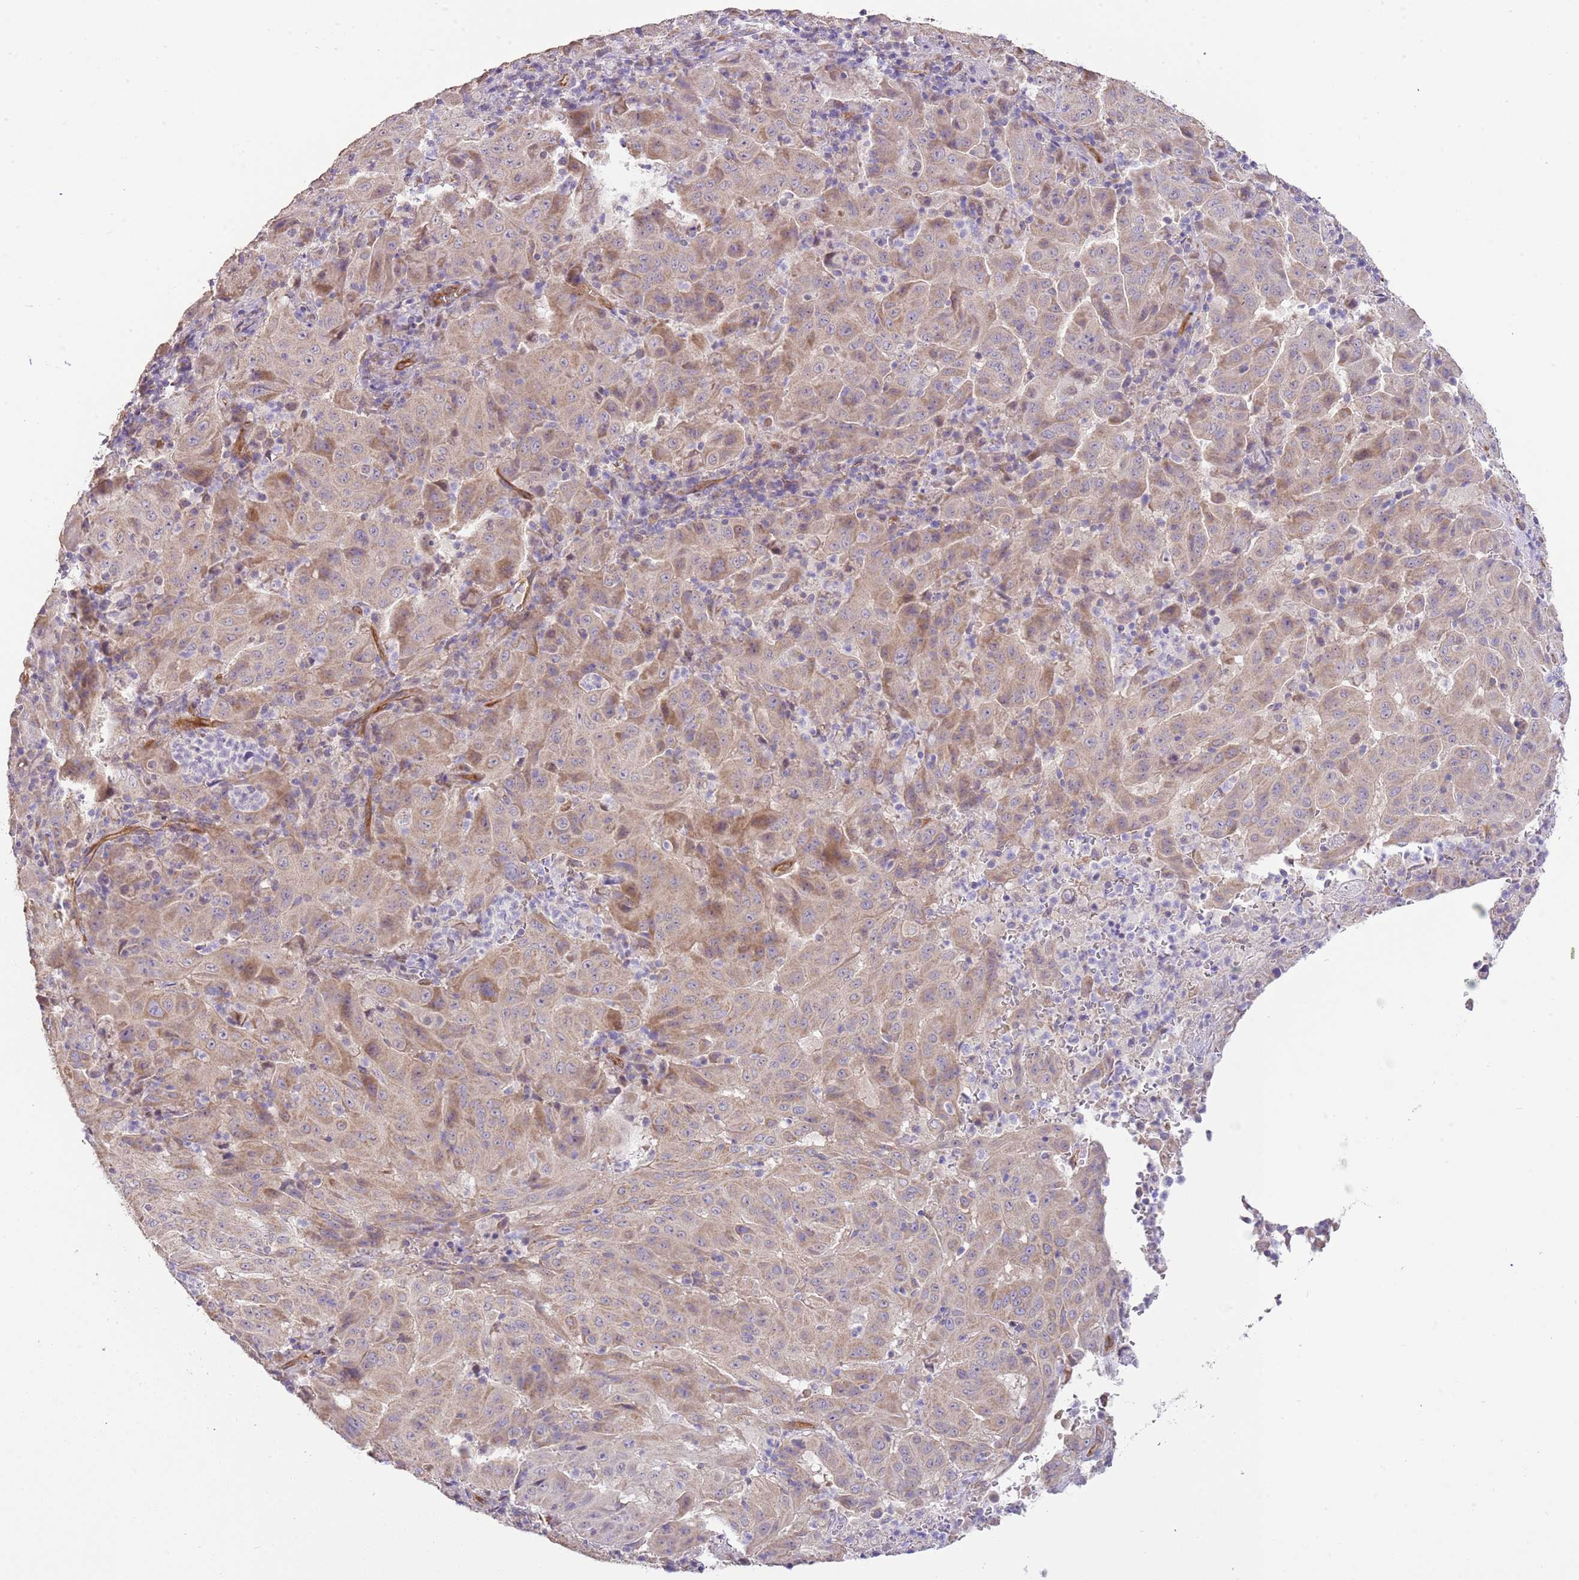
{"staining": {"intensity": "moderate", "quantity": "25%-75%", "location": "cytoplasmic/membranous"}, "tissue": "pancreatic cancer", "cell_type": "Tumor cells", "image_type": "cancer", "snomed": [{"axis": "morphology", "description": "Adenocarcinoma, NOS"}, {"axis": "topography", "description": "Pancreas"}], "caption": "About 25%-75% of tumor cells in pancreatic cancer display moderate cytoplasmic/membranous protein staining as visualized by brown immunohistochemical staining.", "gene": "DOCK9", "patient": {"sex": "male", "age": 63}}